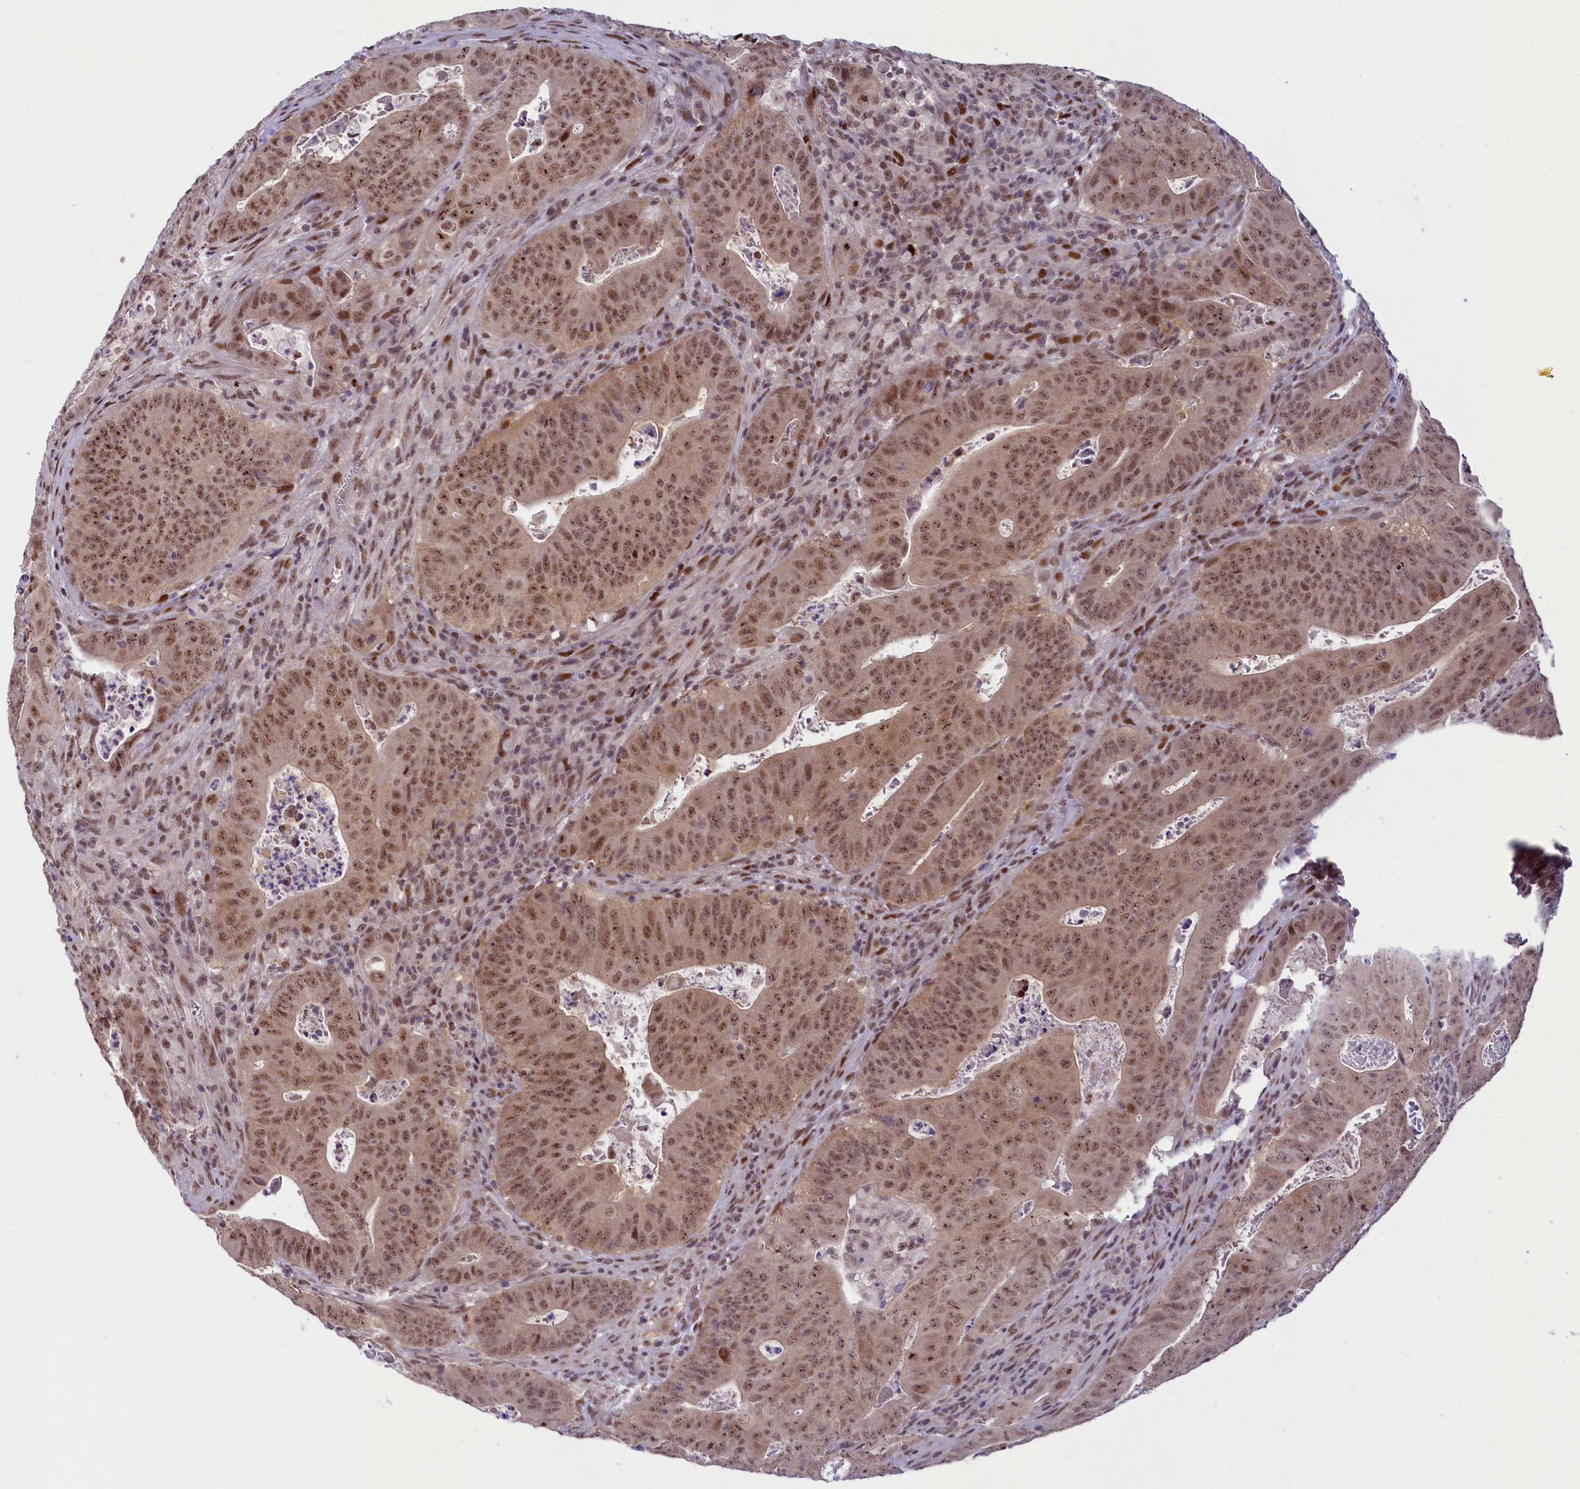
{"staining": {"intensity": "moderate", "quantity": ">75%", "location": "nuclear"}, "tissue": "colorectal cancer", "cell_type": "Tumor cells", "image_type": "cancer", "snomed": [{"axis": "morphology", "description": "Adenocarcinoma, NOS"}, {"axis": "topography", "description": "Rectum"}], "caption": "Brown immunohistochemical staining in colorectal cancer demonstrates moderate nuclear staining in about >75% of tumor cells. Ihc stains the protein of interest in brown and the nuclei are stained blue.", "gene": "ANKS3", "patient": {"sex": "female", "age": 75}}